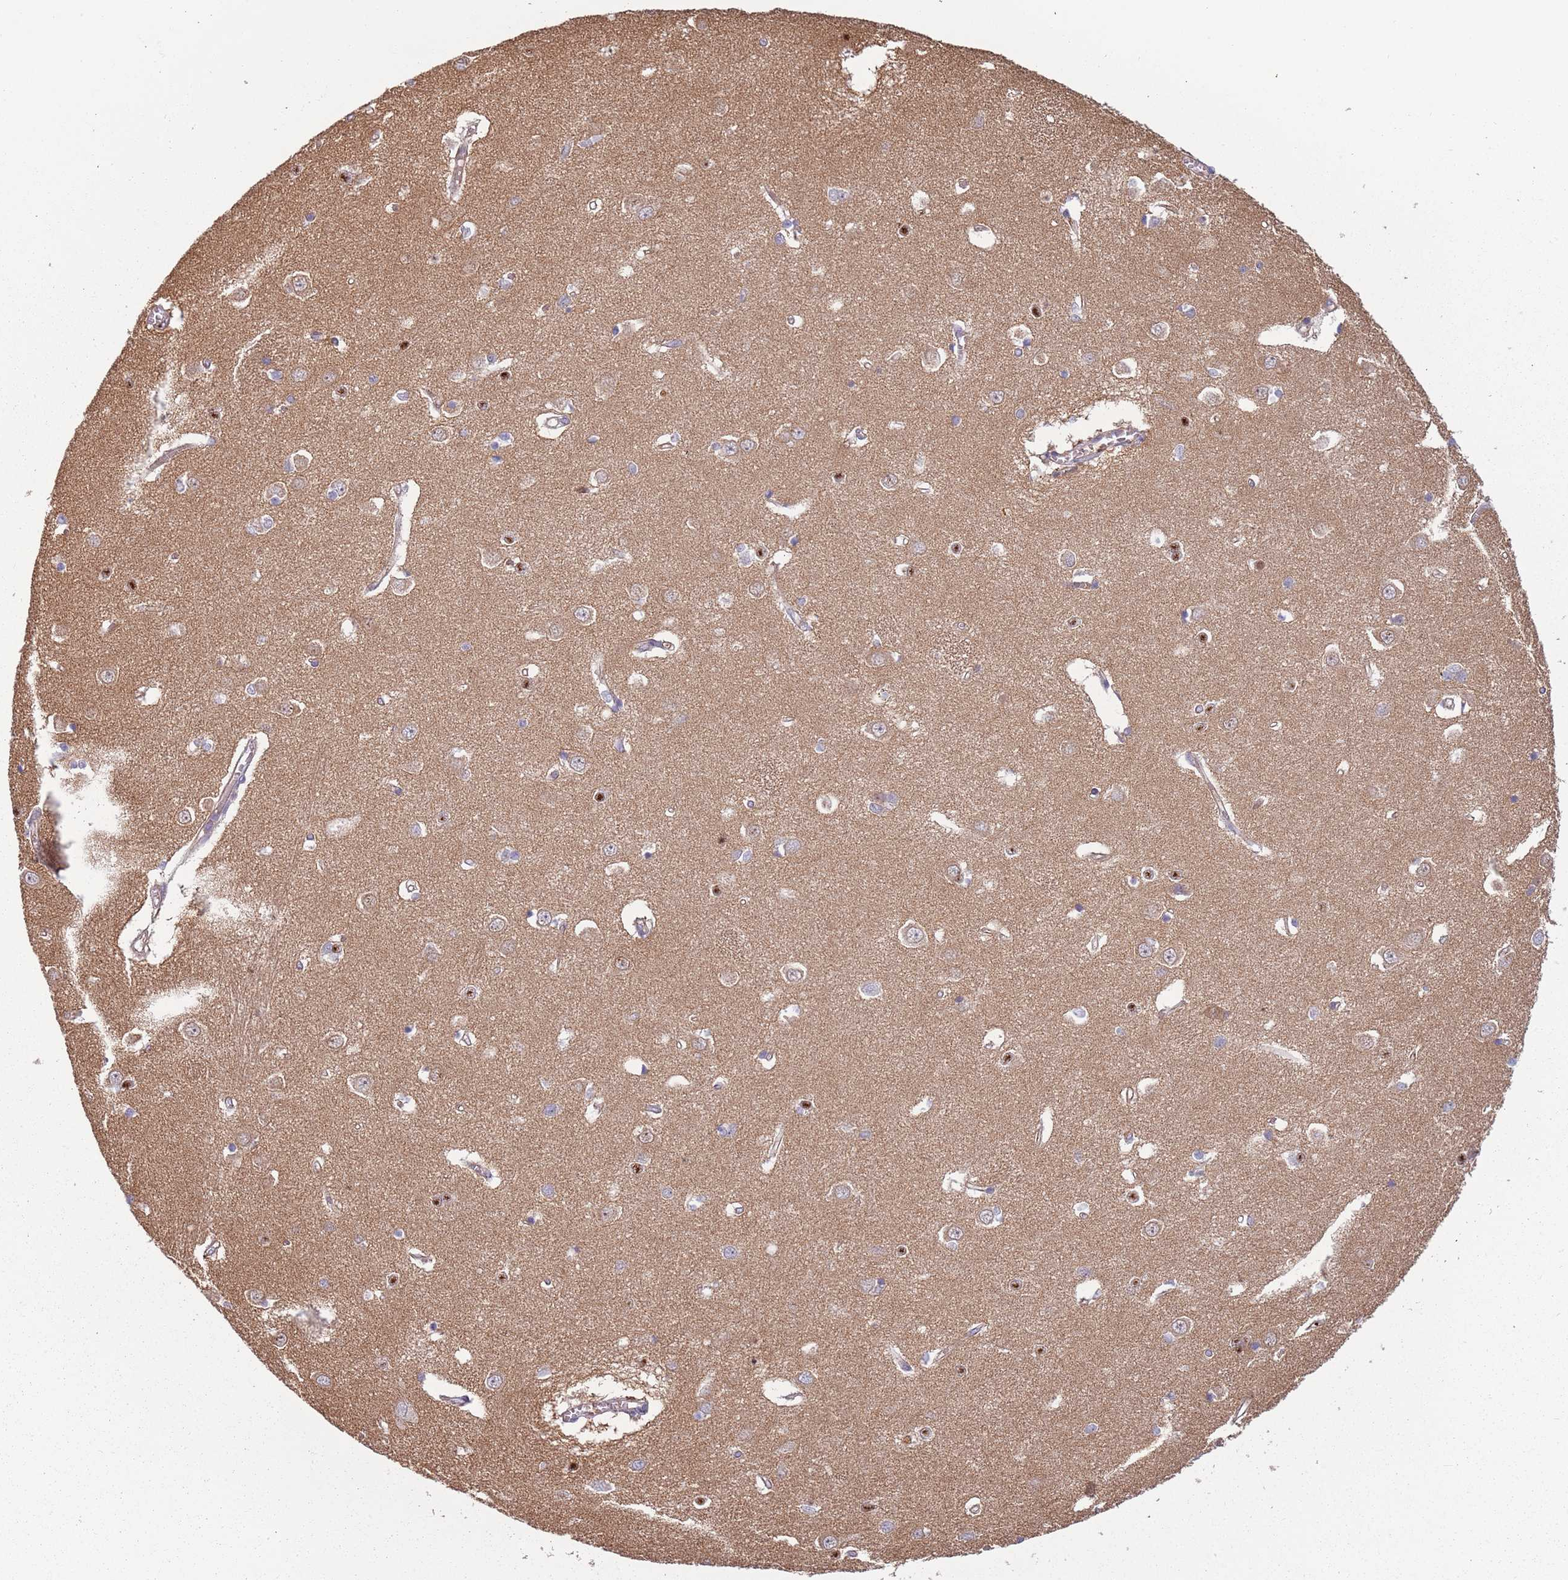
{"staining": {"intensity": "negative", "quantity": "none", "location": "none"}, "tissue": "caudate", "cell_type": "Glial cells", "image_type": "normal", "snomed": [{"axis": "morphology", "description": "Normal tissue, NOS"}, {"axis": "topography", "description": "Lateral ventricle wall"}], "caption": "DAB immunohistochemical staining of benign human caudate exhibits no significant staining in glial cells. Nuclei are stained in blue.", "gene": "NADK", "patient": {"sex": "male", "age": 37}}